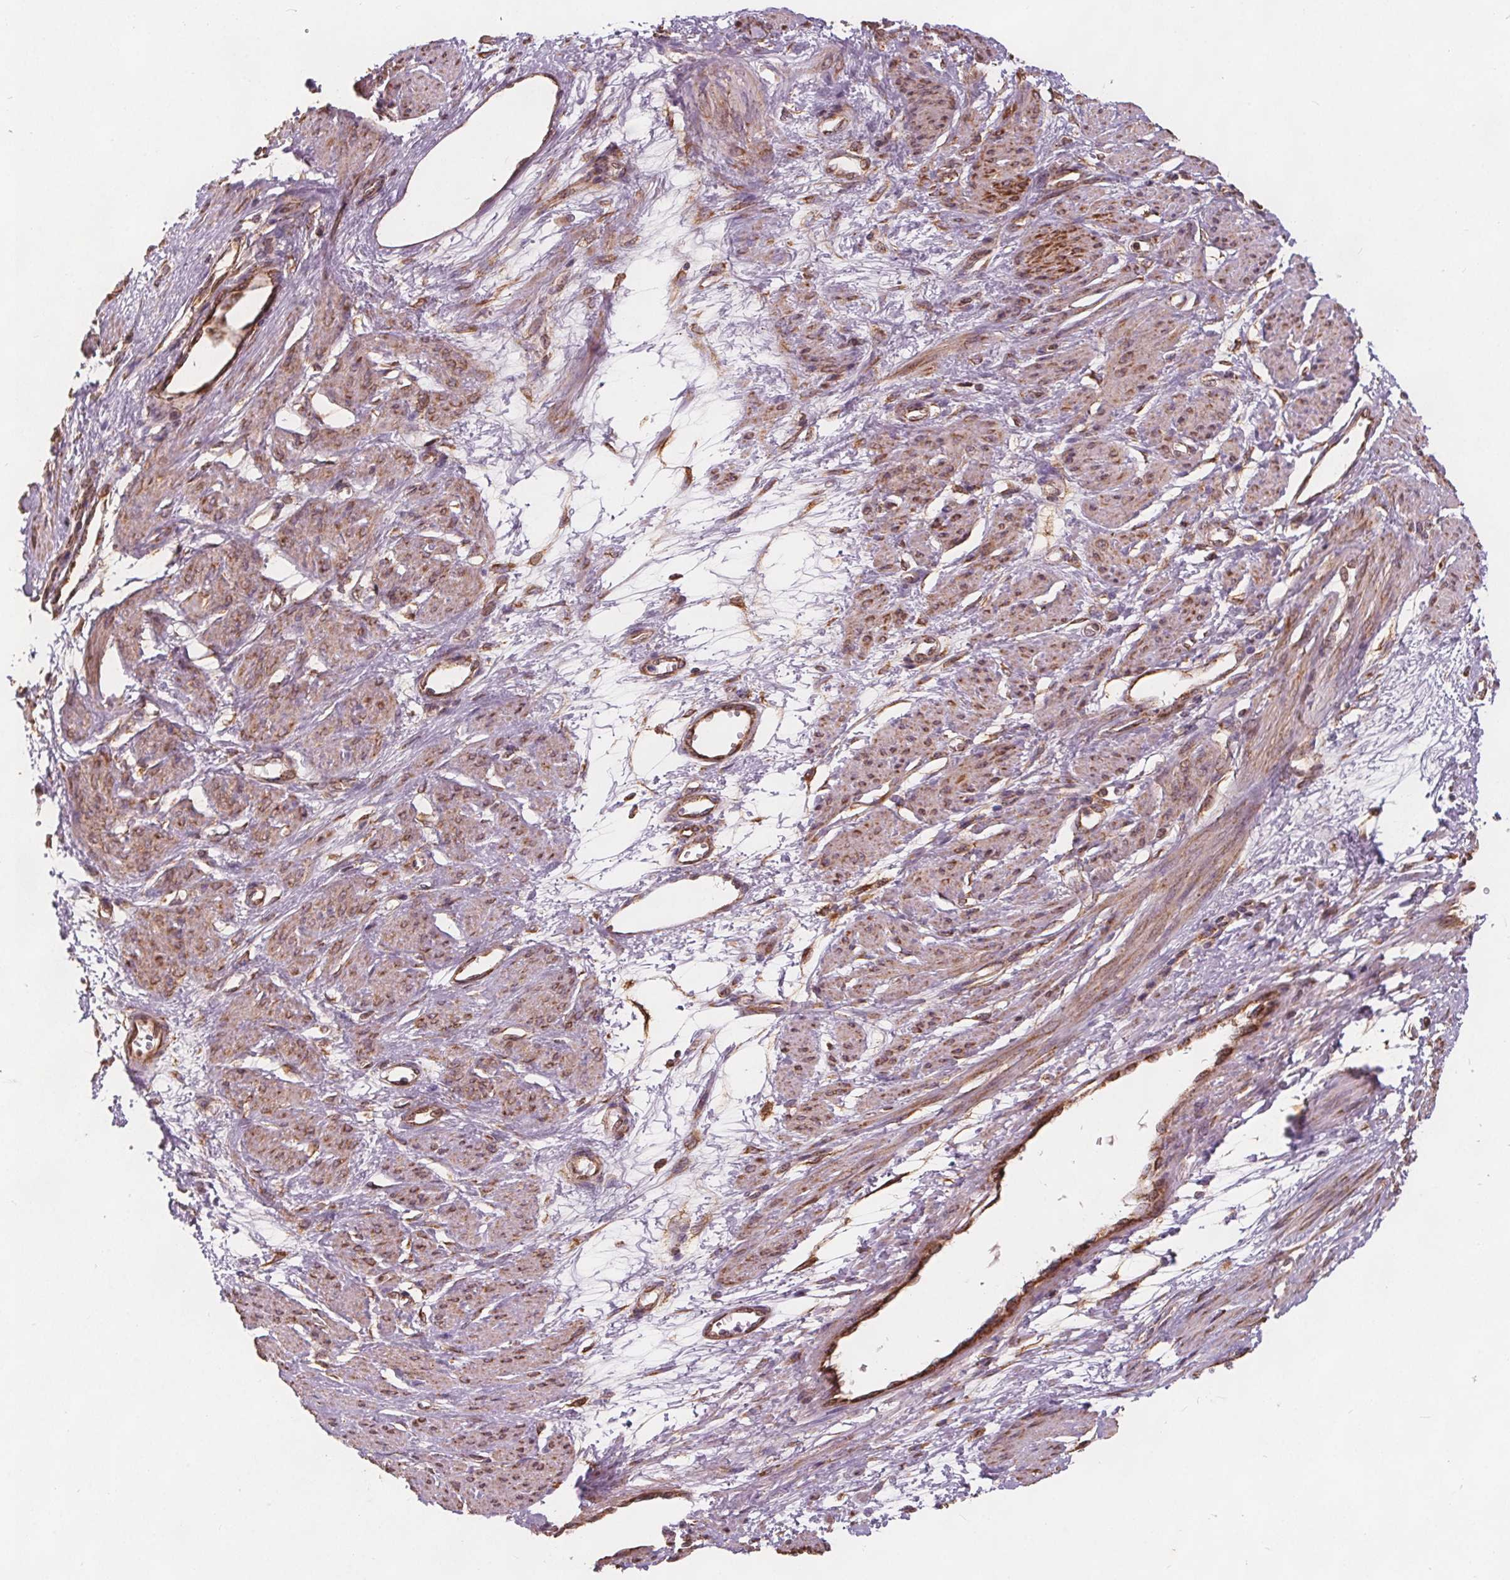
{"staining": {"intensity": "moderate", "quantity": "25%-75%", "location": "cytoplasmic/membranous"}, "tissue": "smooth muscle", "cell_type": "Smooth muscle cells", "image_type": "normal", "snomed": [{"axis": "morphology", "description": "Normal tissue, NOS"}, {"axis": "topography", "description": "Smooth muscle"}, {"axis": "topography", "description": "Uterus"}], "caption": "Smooth muscle stained with a brown dye reveals moderate cytoplasmic/membranous positive positivity in about 25%-75% of smooth muscle cells.", "gene": "PLSCR3", "patient": {"sex": "female", "age": 39}}